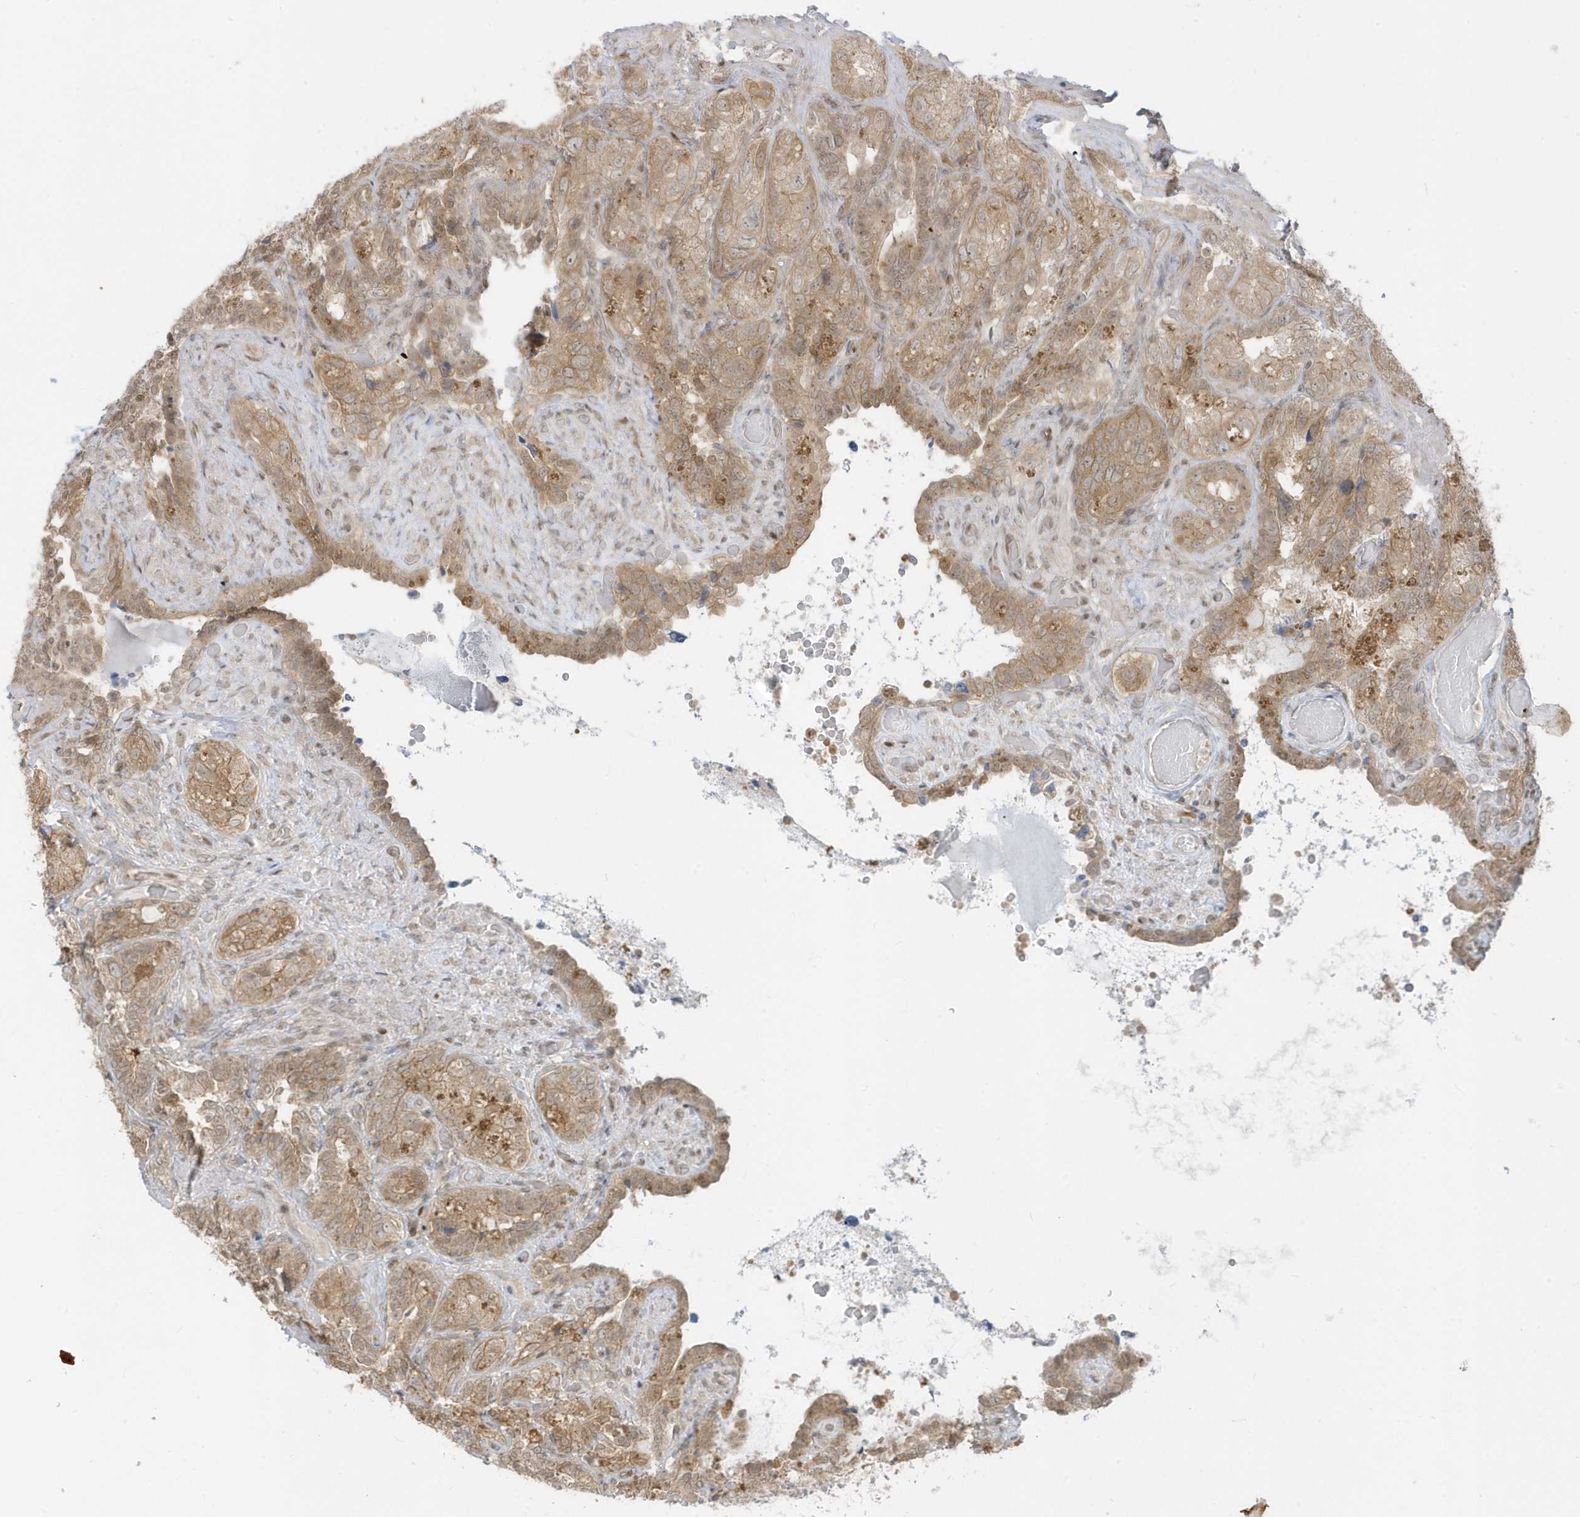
{"staining": {"intensity": "moderate", "quantity": ">75%", "location": "cytoplasmic/membranous,nuclear"}, "tissue": "seminal vesicle", "cell_type": "Glandular cells", "image_type": "normal", "snomed": [{"axis": "morphology", "description": "Normal tissue, NOS"}, {"axis": "topography", "description": "Seminal veicle"}, {"axis": "topography", "description": "Peripheral nerve tissue"}], "caption": "Immunohistochemical staining of normal seminal vesicle demonstrates >75% levels of moderate cytoplasmic/membranous,nuclear protein staining in approximately >75% of glandular cells. (DAB = brown stain, brightfield microscopy at high magnification).", "gene": "PPP1R7", "patient": {"sex": "male", "age": 67}}